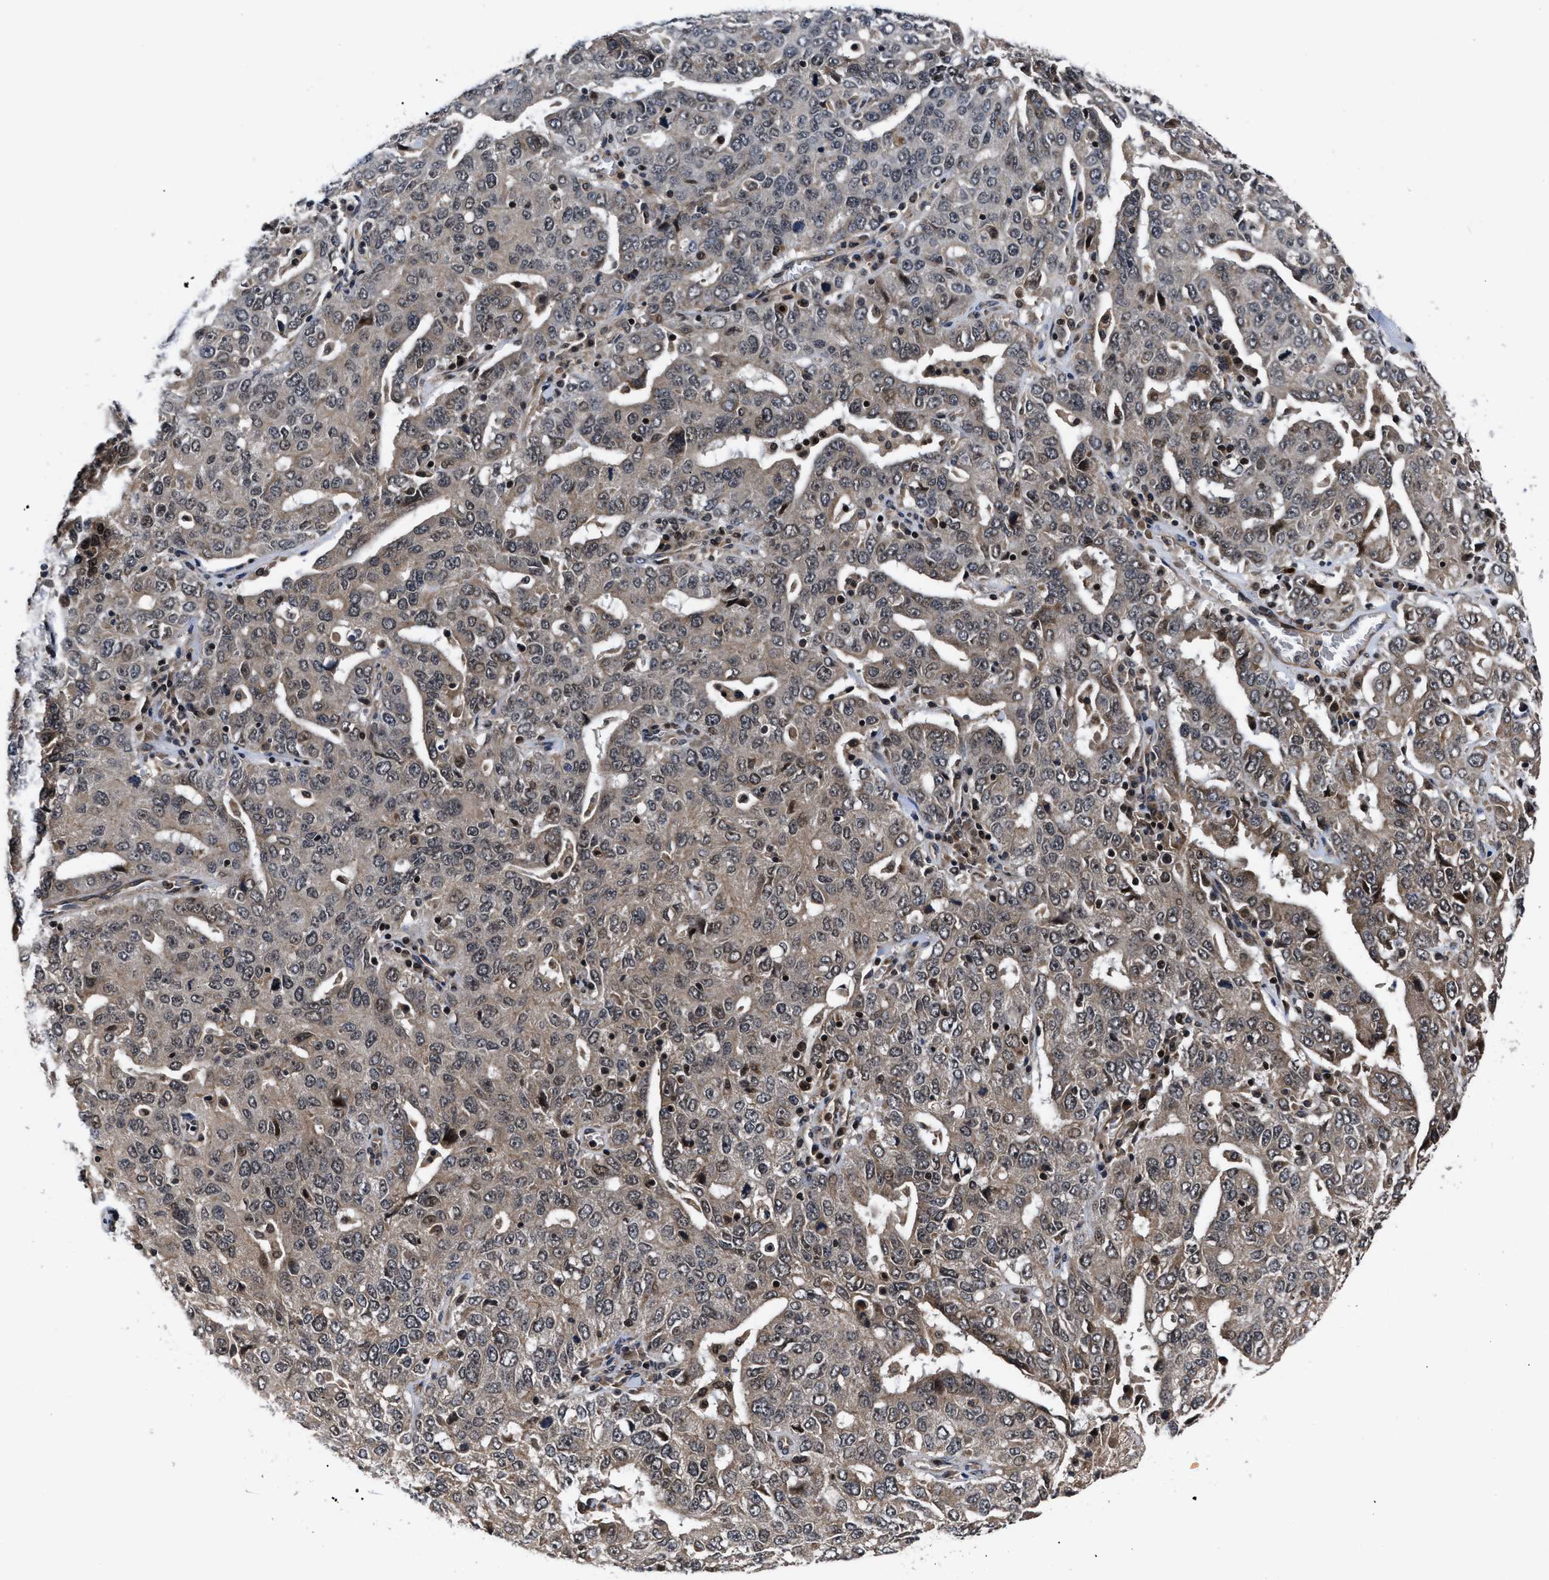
{"staining": {"intensity": "weak", "quantity": "25%-75%", "location": "cytoplasmic/membranous"}, "tissue": "ovarian cancer", "cell_type": "Tumor cells", "image_type": "cancer", "snomed": [{"axis": "morphology", "description": "Carcinoma, endometroid"}, {"axis": "topography", "description": "Ovary"}], "caption": "Endometroid carcinoma (ovarian) stained with a protein marker shows weak staining in tumor cells.", "gene": "DNAJC14", "patient": {"sex": "female", "age": 62}}